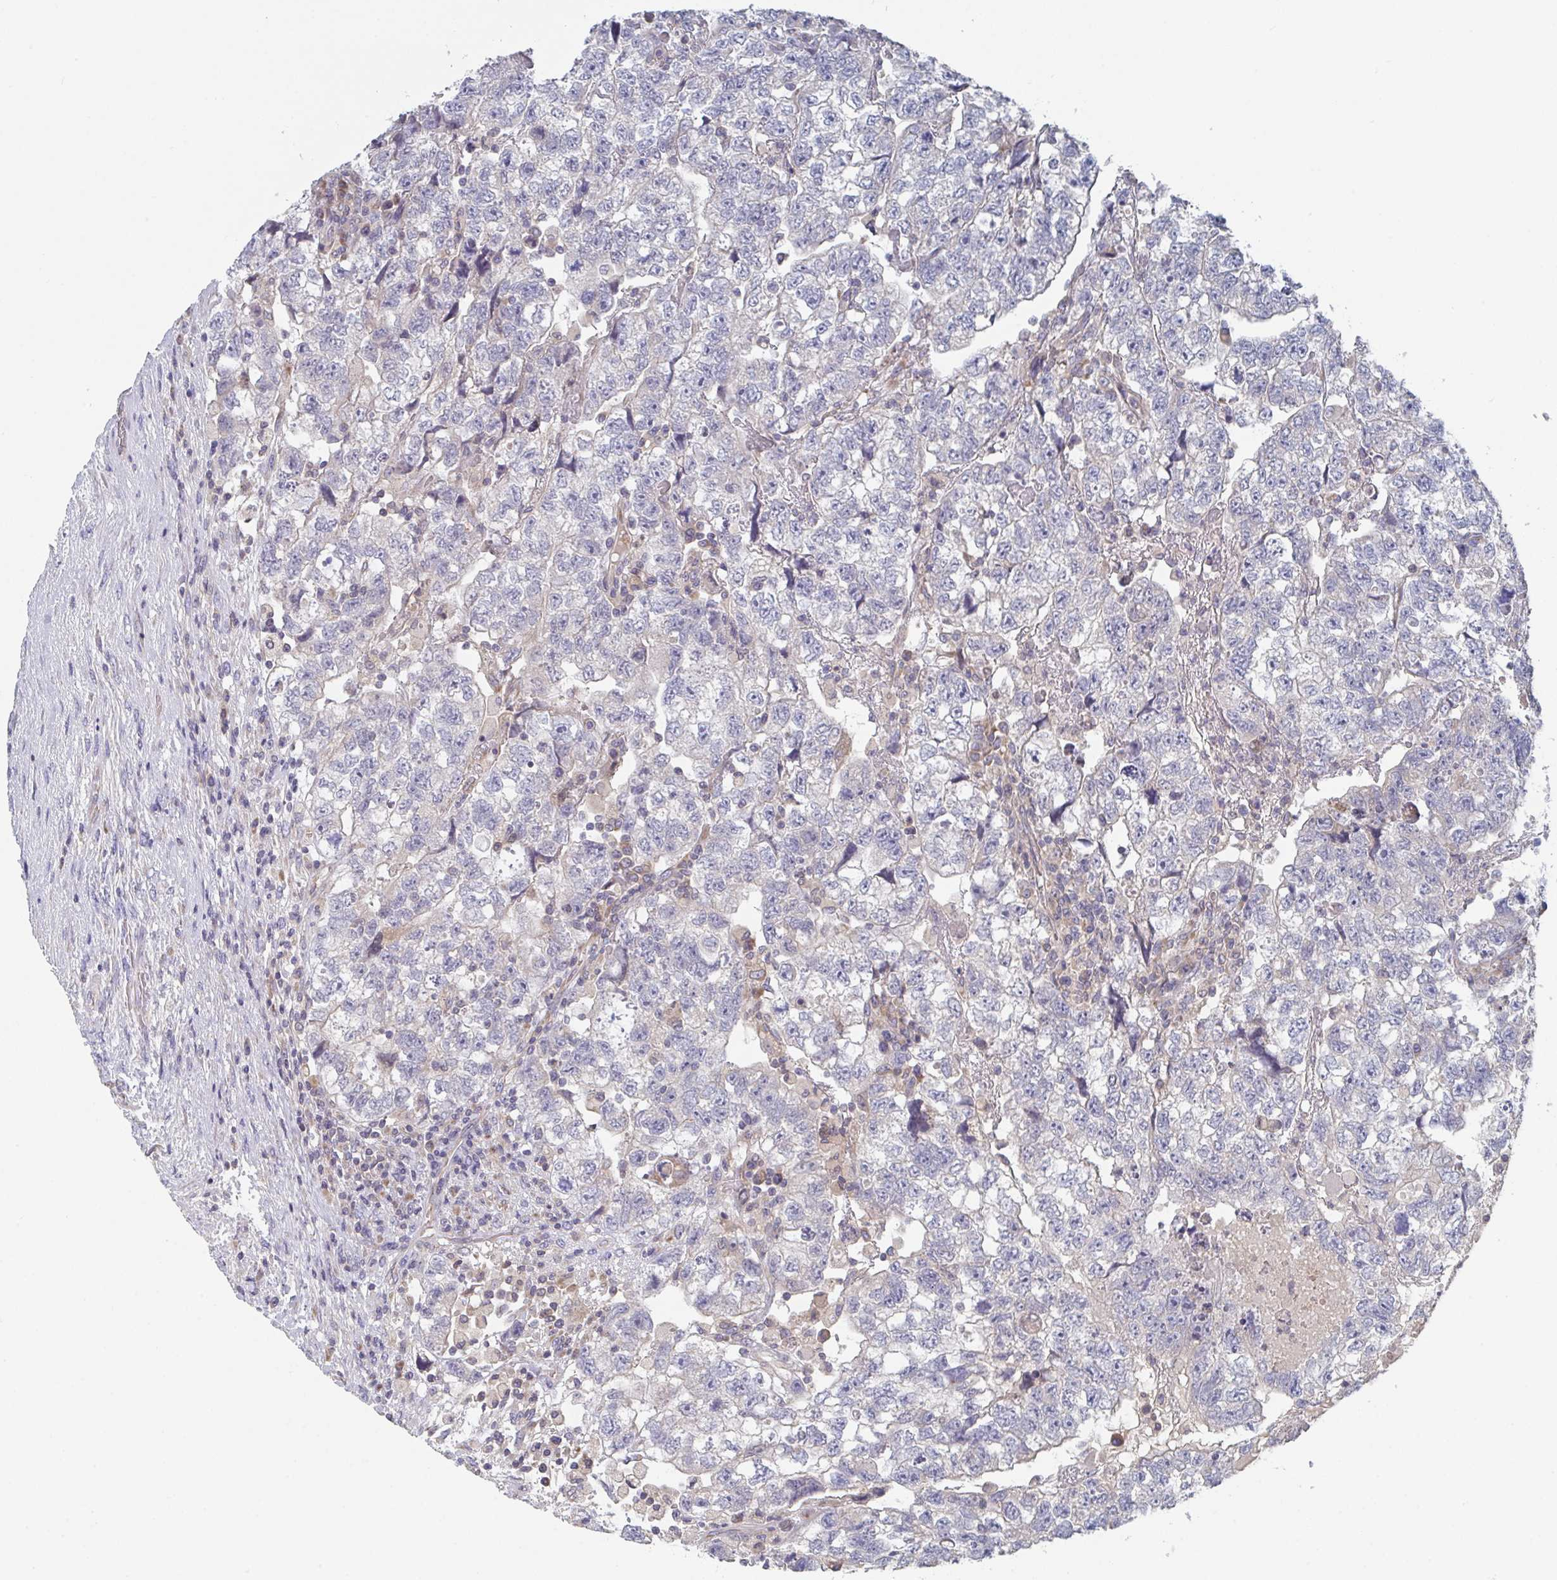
{"staining": {"intensity": "negative", "quantity": "none", "location": "none"}, "tissue": "testis cancer", "cell_type": "Tumor cells", "image_type": "cancer", "snomed": [{"axis": "morphology", "description": "Normal tissue, NOS"}, {"axis": "morphology", "description": "Carcinoma, Embryonal, NOS"}, {"axis": "topography", "description": "Testis"}], "caption": "This is a photomicrograph of immunohistochemistry staining of testis embryonal carcinoma, which shows no positivity in tumor cells.", "gene": "ELOVL1", "patient": {"sex": "male", "age": 36}}